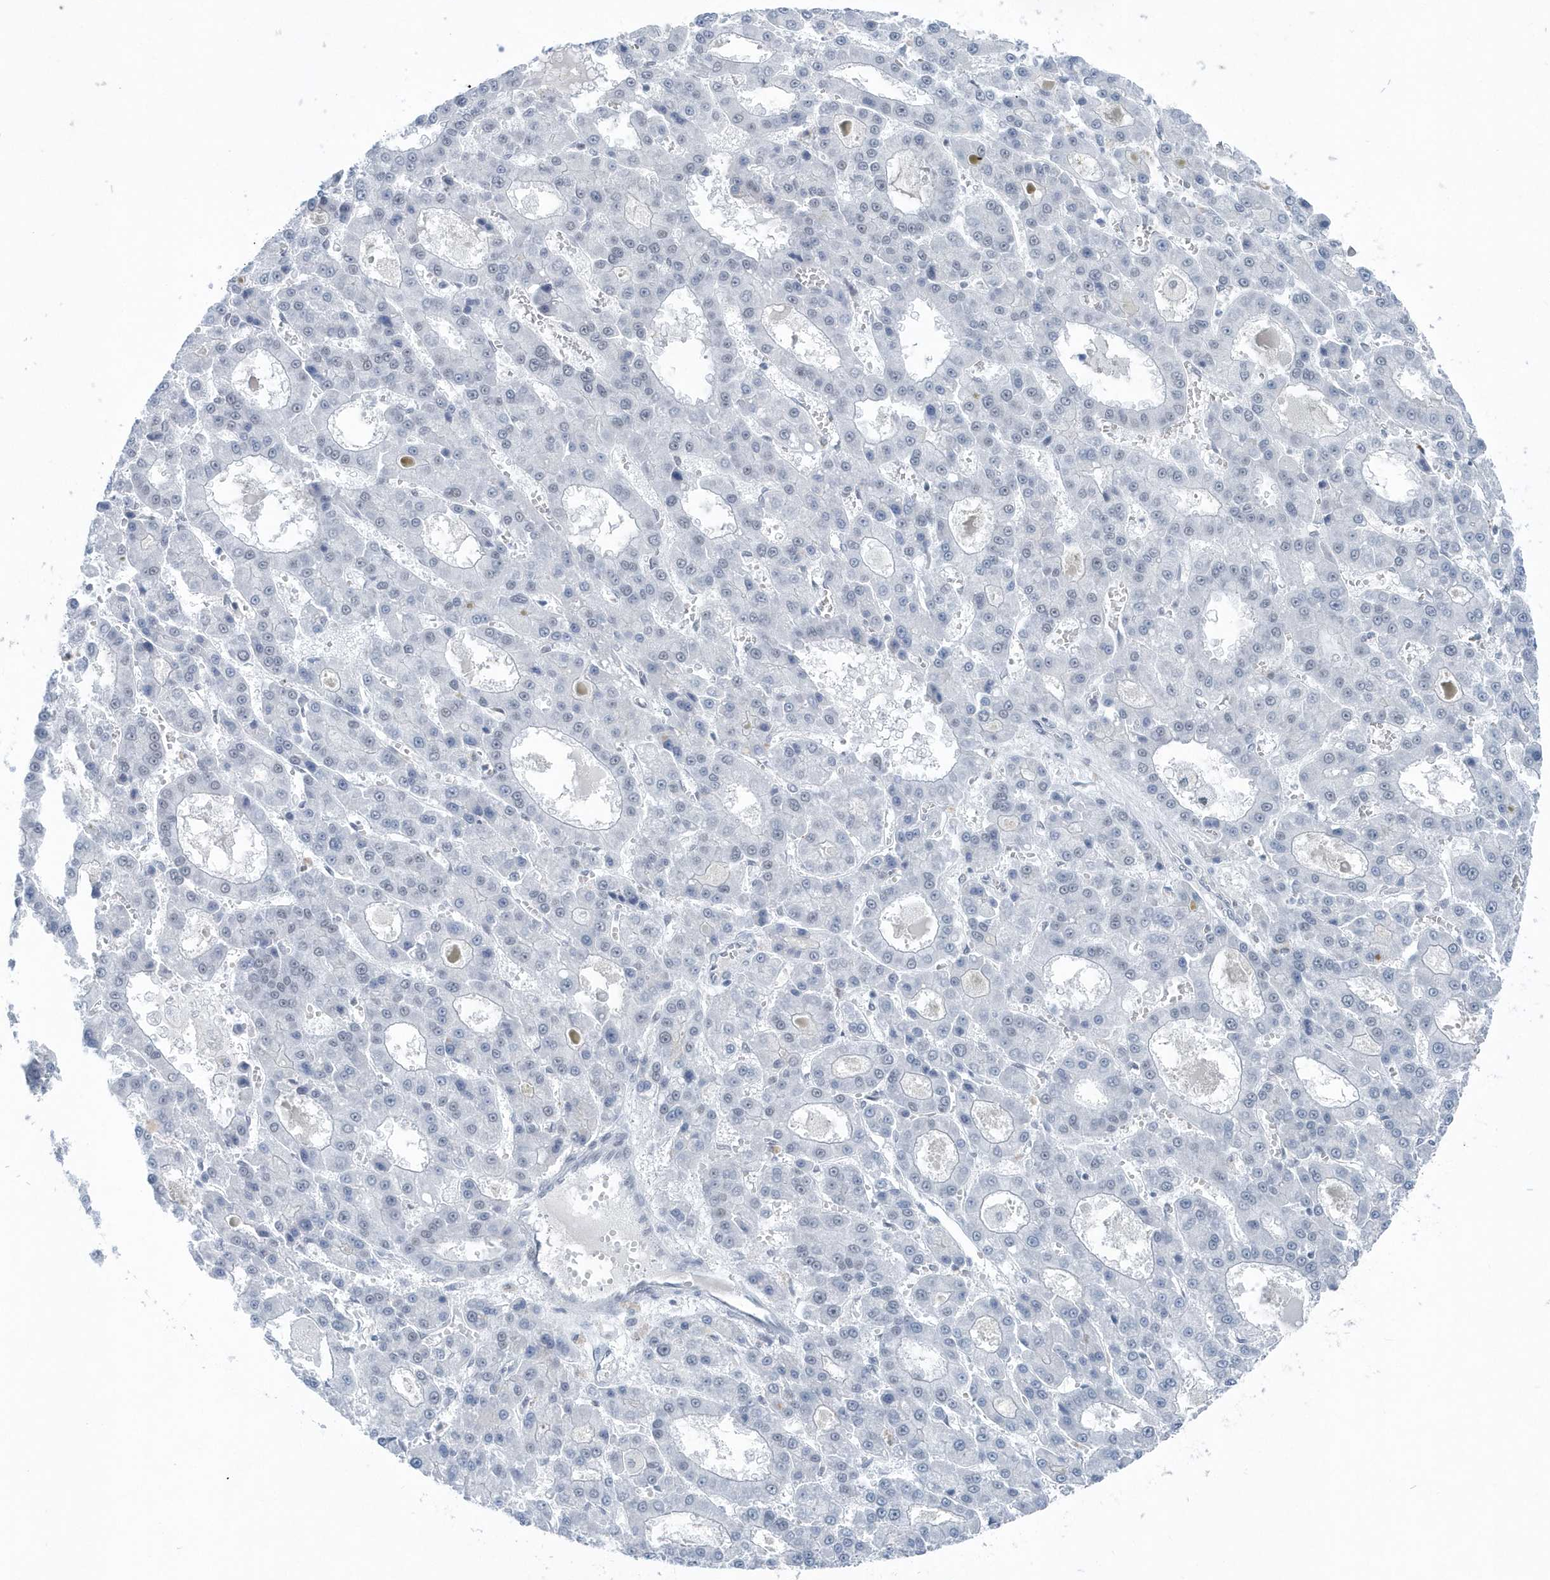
{"staining": {"intensity": "negative", "quantity": "none", "location": "none"}, "tissue": "liver cancer", "cell_type": "Tumor cells", "image_type": "cancer", "snomed": [{"axis": "morphology", "description": "Carcinoma, Hepatocellular, NOS"}, {"axis": "topography", "description": "Liver"}], "caption": "Immunohistochemical staining of liver cancer shows no significant positivity in tumor cells. (Brightfield microscopy of DAB (3,3'-diaminobenzidine) IHC at high magnification).", "gene": "FIP1L1", "patient": {"sex": "male", "age": 70}}